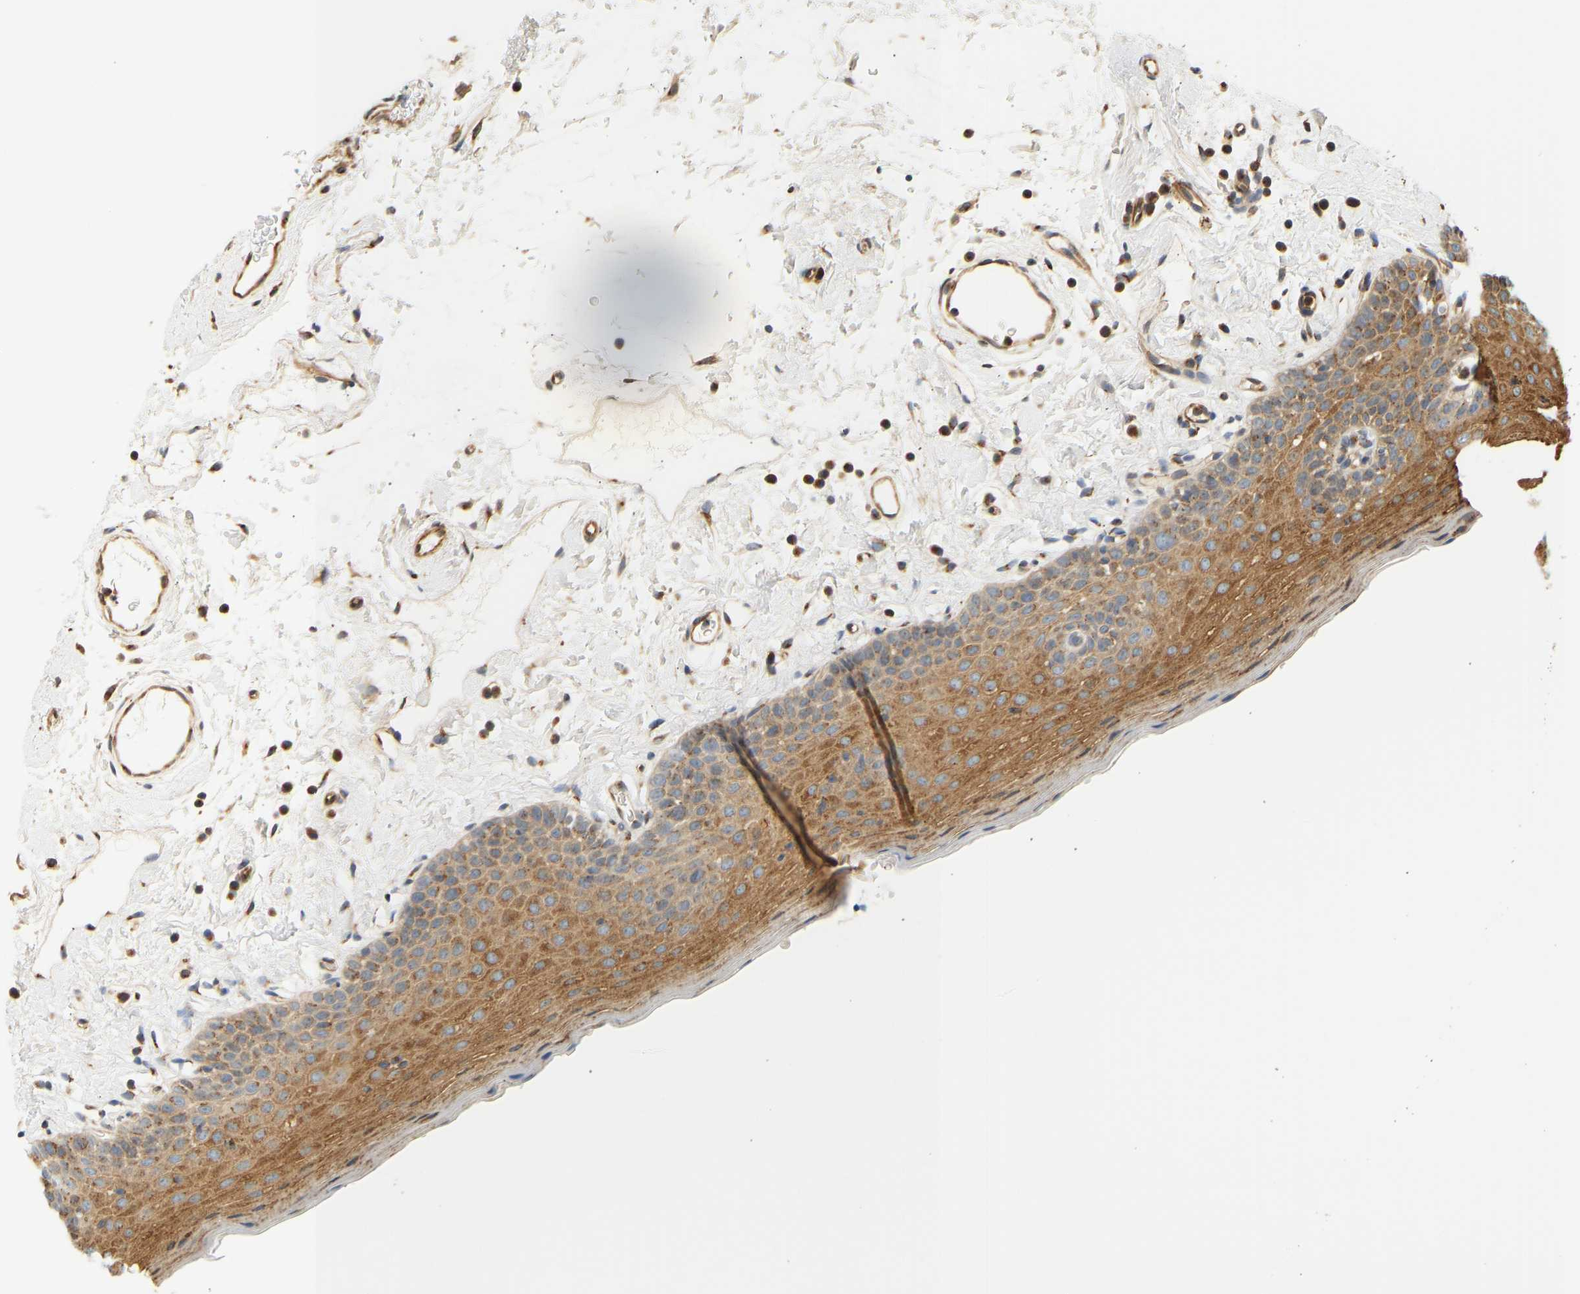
{"staining": {"intensity": "moderate", "quantity": ">75%", "location": "cytoplasmic/membranous"}, "tissue": "oral mucosa", "cell_type": "Squamous epithelial cells", "image_type": "normal", "snomed": [{"axis": "morphology", "description": "Normal tissue, NOS"}, {"axis": "topography", "description": "Oral tissue"}], "caption": "This image reveals IHC staining of benign oral mucosa, with medium moderate cytoplasmic/membranous expression in approximately >75% of squamous epithelial cells.", "gene": "CEP57", "patient": {"sex": "male", "age": 66}}